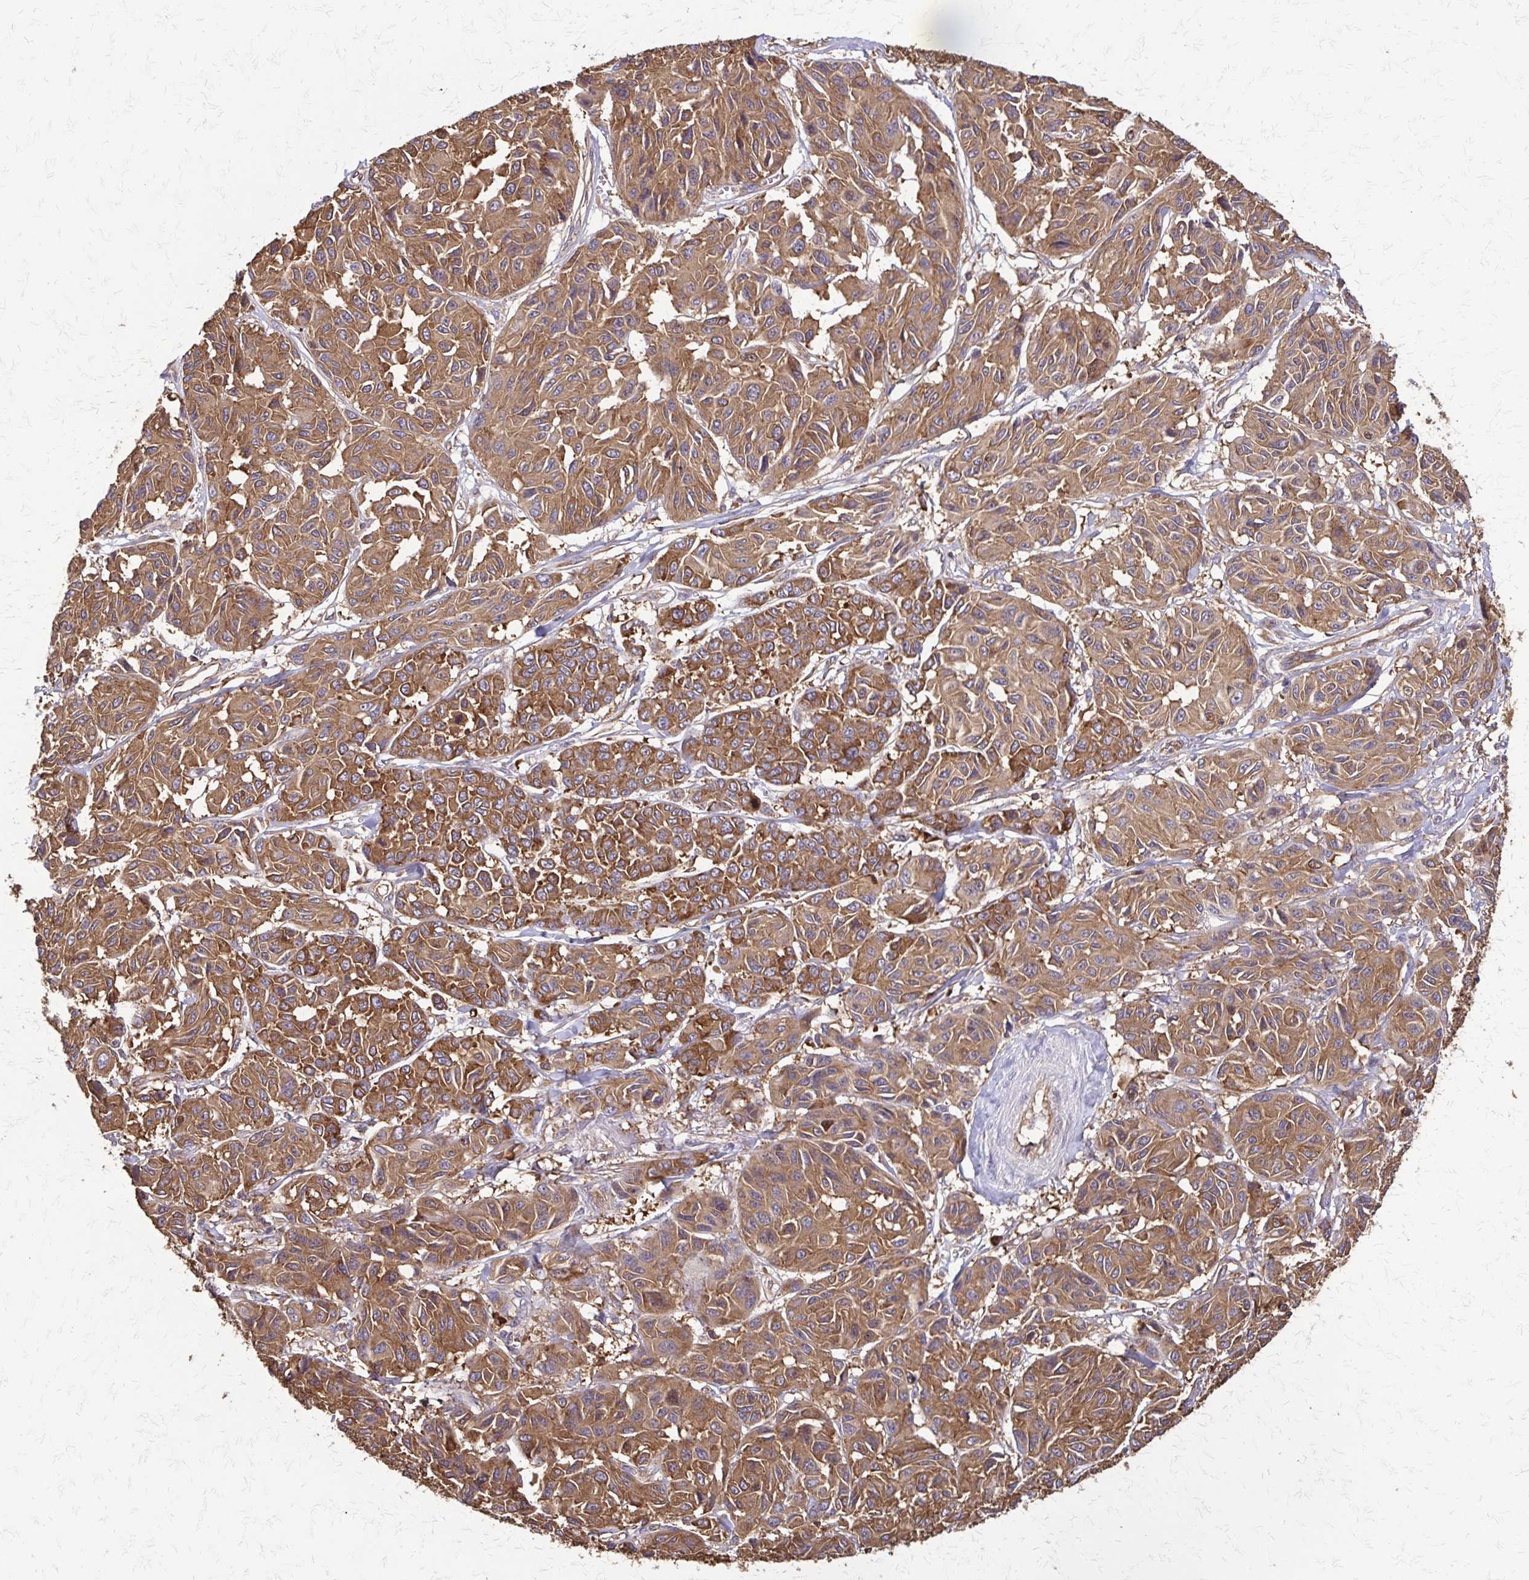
{"staining": {"intensity": "moderate", "quantity": ">75%", "location": "cytoplasmic/membranous"}, "tissue": "melanoma", "cell_type": "Tumor cells", "image_type": "cancer", "snomed": [{"axis": "morphology", "description": "Malignant melanoma, NOS"}, {"axis": "topography", "description": "Skin"}], "caption": "Malignant melanoma tissue demonstrates moderate cytoplasmic/membranous positivity in approximately >75% of tumor cells, visualized by immunohistochemistry.", "gene": "EEF2", "patient": {"sex": "female", "age": 66}}